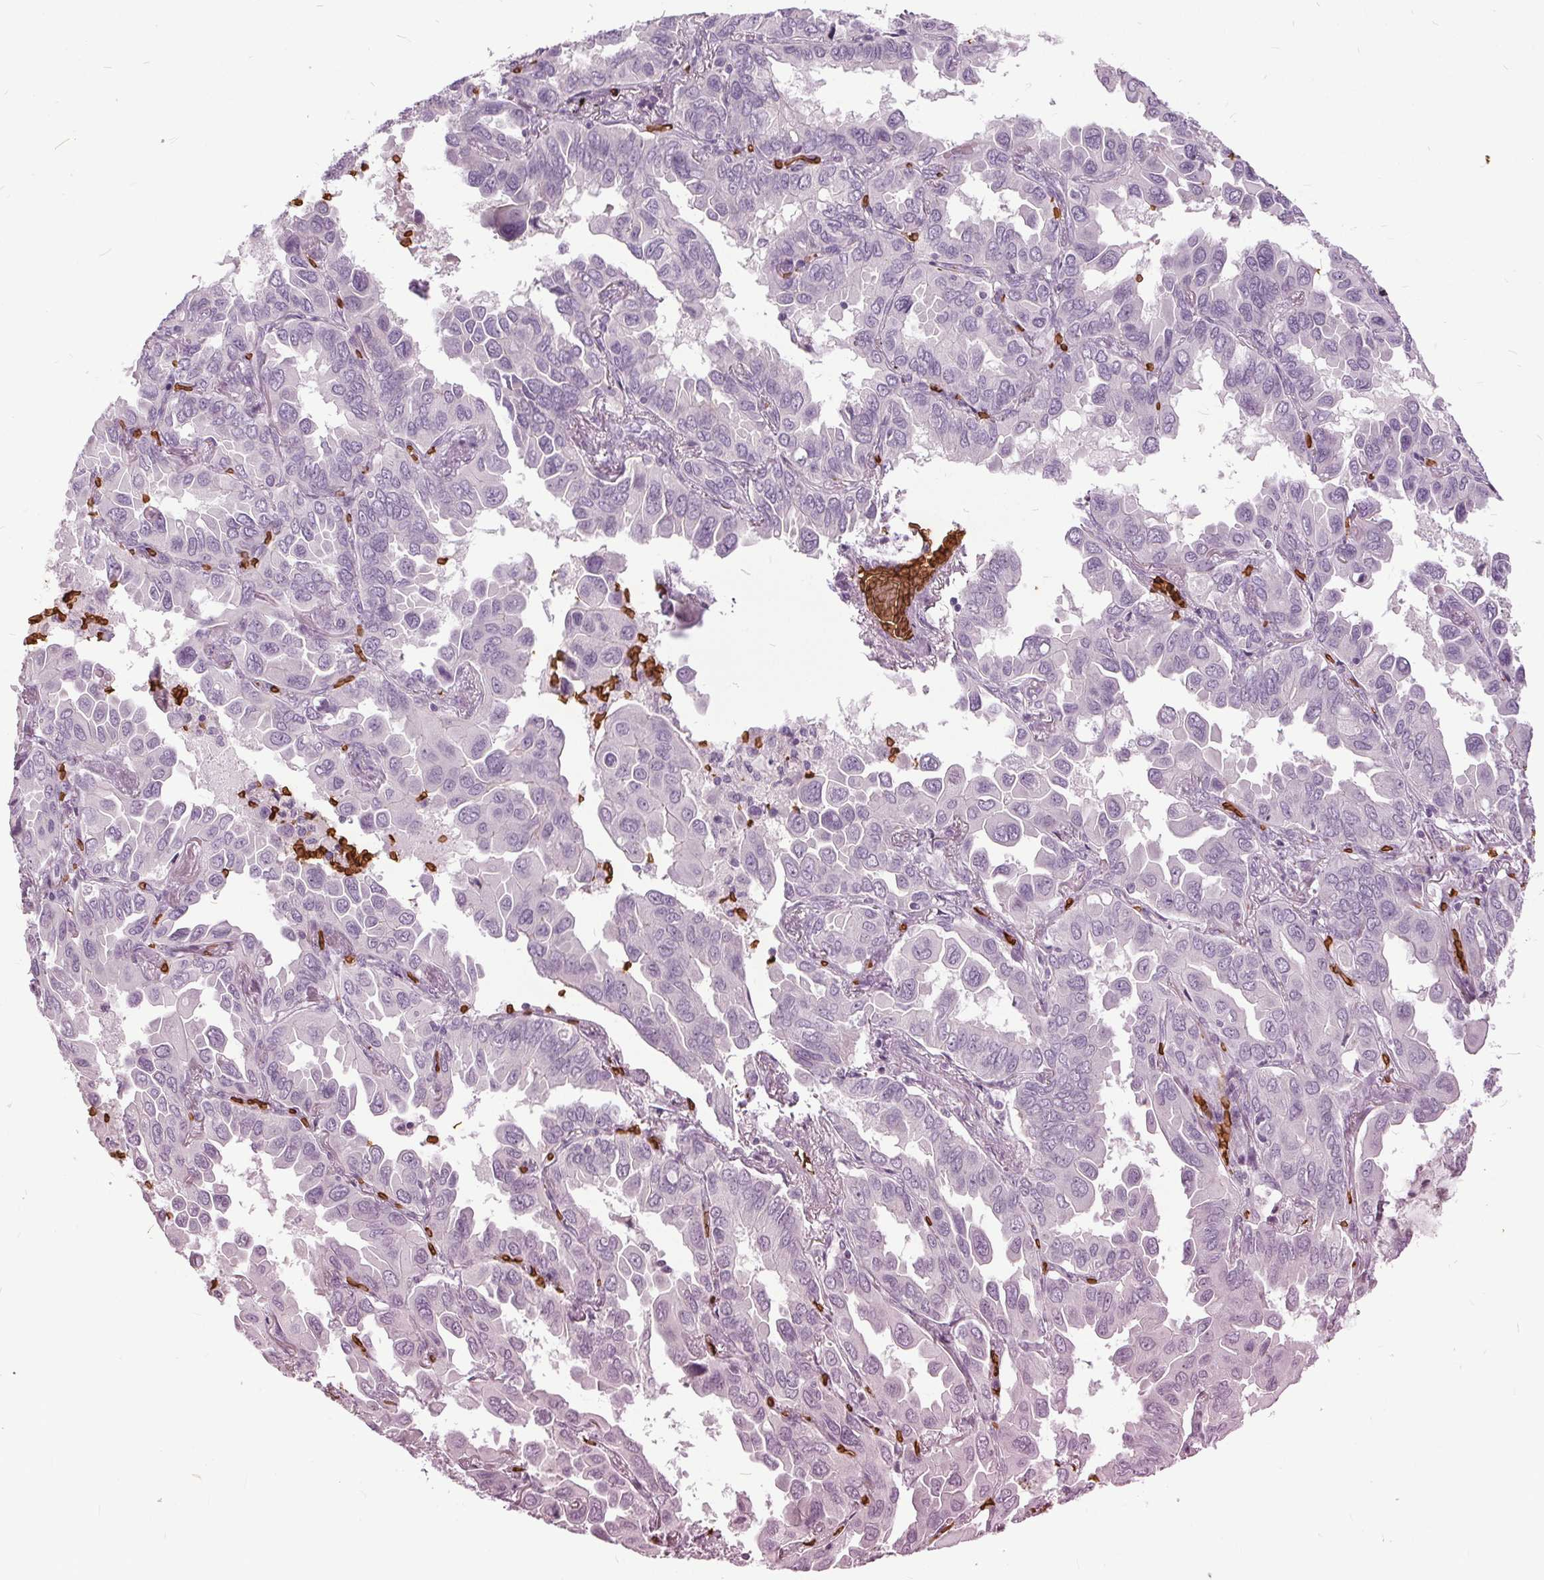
{"staining": {"intensity": "negative", "quantity": "none", "location": "none"}, "tissue": "lung cancer", "cell_type": "Tumor cells", "image_type": "cancer", "snomed": [{"axis": "morphology", "description": "Adenocarcinoma, NOS"}, {"axis": "topography", "description": "Lung"}], "caption": "Micrograph shows no protein expression in tumor cells of lung cancer tissue.", "gene": "SLC4A1", "patient": {"sex": "male", "age": 64}}